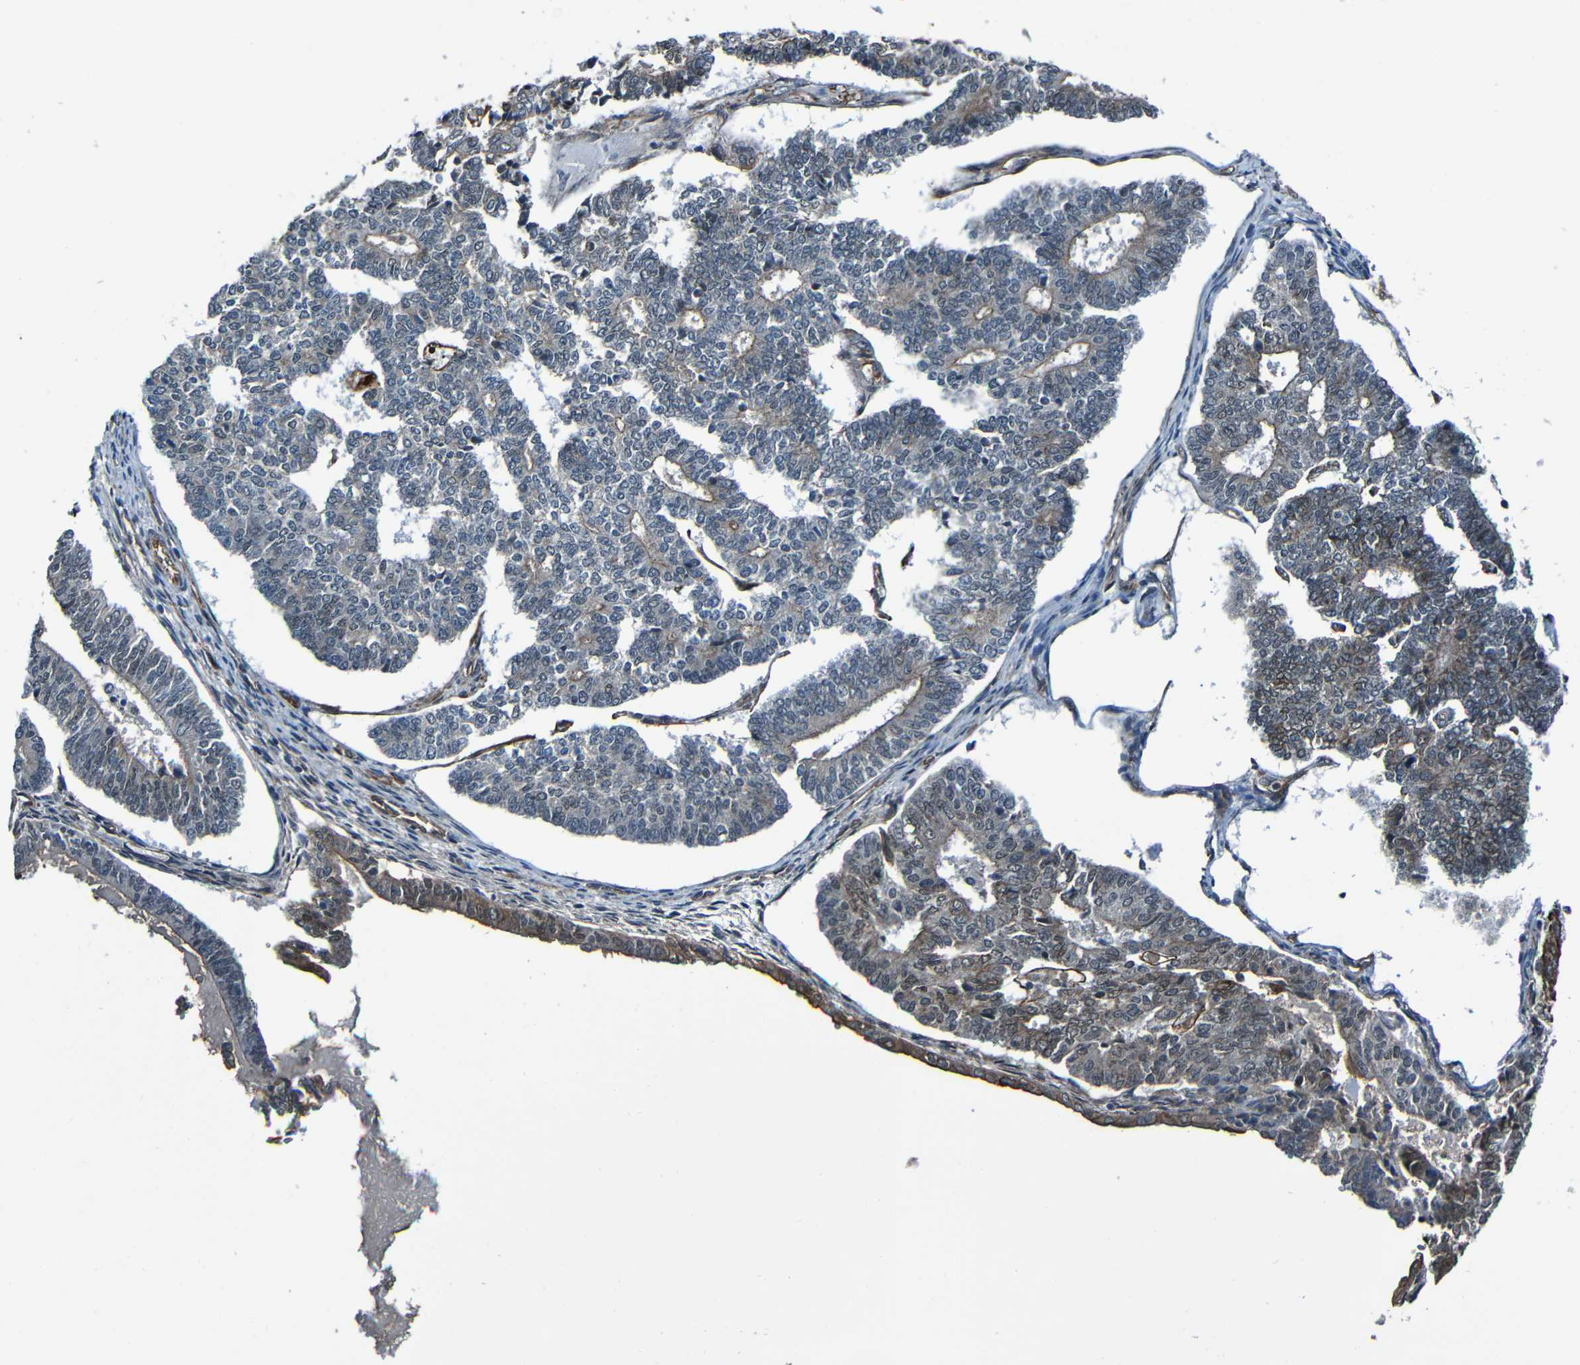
{"staining": {"intensity": "weak", "quantity": "25%-75%", "location": "cytoplasmic/membranous"}, "tissue": "endometrial cancer", "cell_type": "Tumor cells", "image_type": "cancer", "snomed": [{"axis": "morphology", "description": "Adenocarcinoma, NOS"}, {"axis": "topography", "description": "Endometrium"}], "caption": "There is low levels of weak cytoplasmic/membranous expression in tumor cells of endometrial cancer, as demonstrated by immunohistochemical staining (brown color).", "gene": "LGR5", "patient": {"sex": "female", "age": 70}}